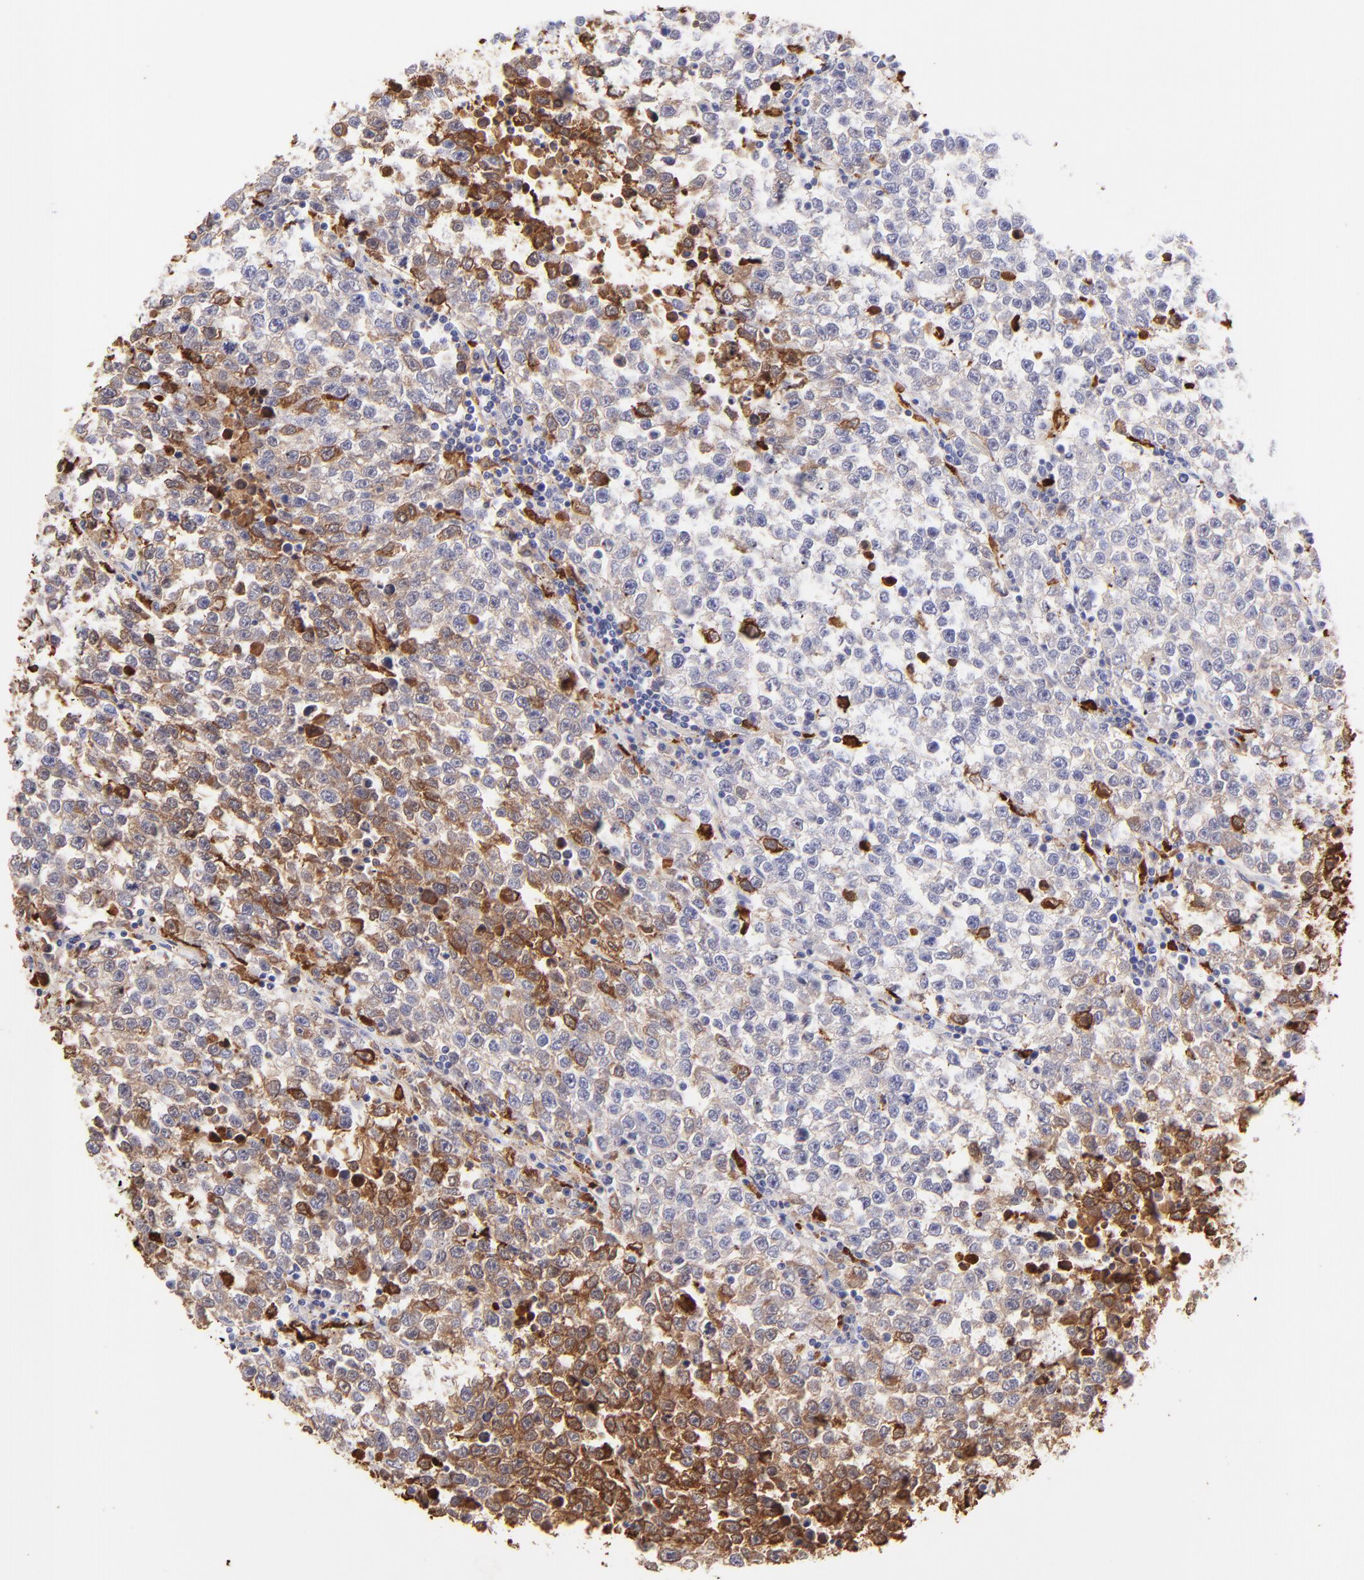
{"staining": {"intensity": "strong", "quantity": "25%-75%", "location": "cytoplasmic/membranous"}, "tissue": "testis cancer", "cell_type": "Tumor cells", "image_type": "cancer", "snomed": [{"axis": "morphology", "description": "Seminoma, NOS"}, {"axis": "topography", "description": "Testis"}], "caption": "Strong cytoplasmic/membranous protein expression is appreciated in approximately 25%-75% of tumor cells in testis seminoma.", "gene": "FGB", "patient": {"sex": "male", "age": 36}}